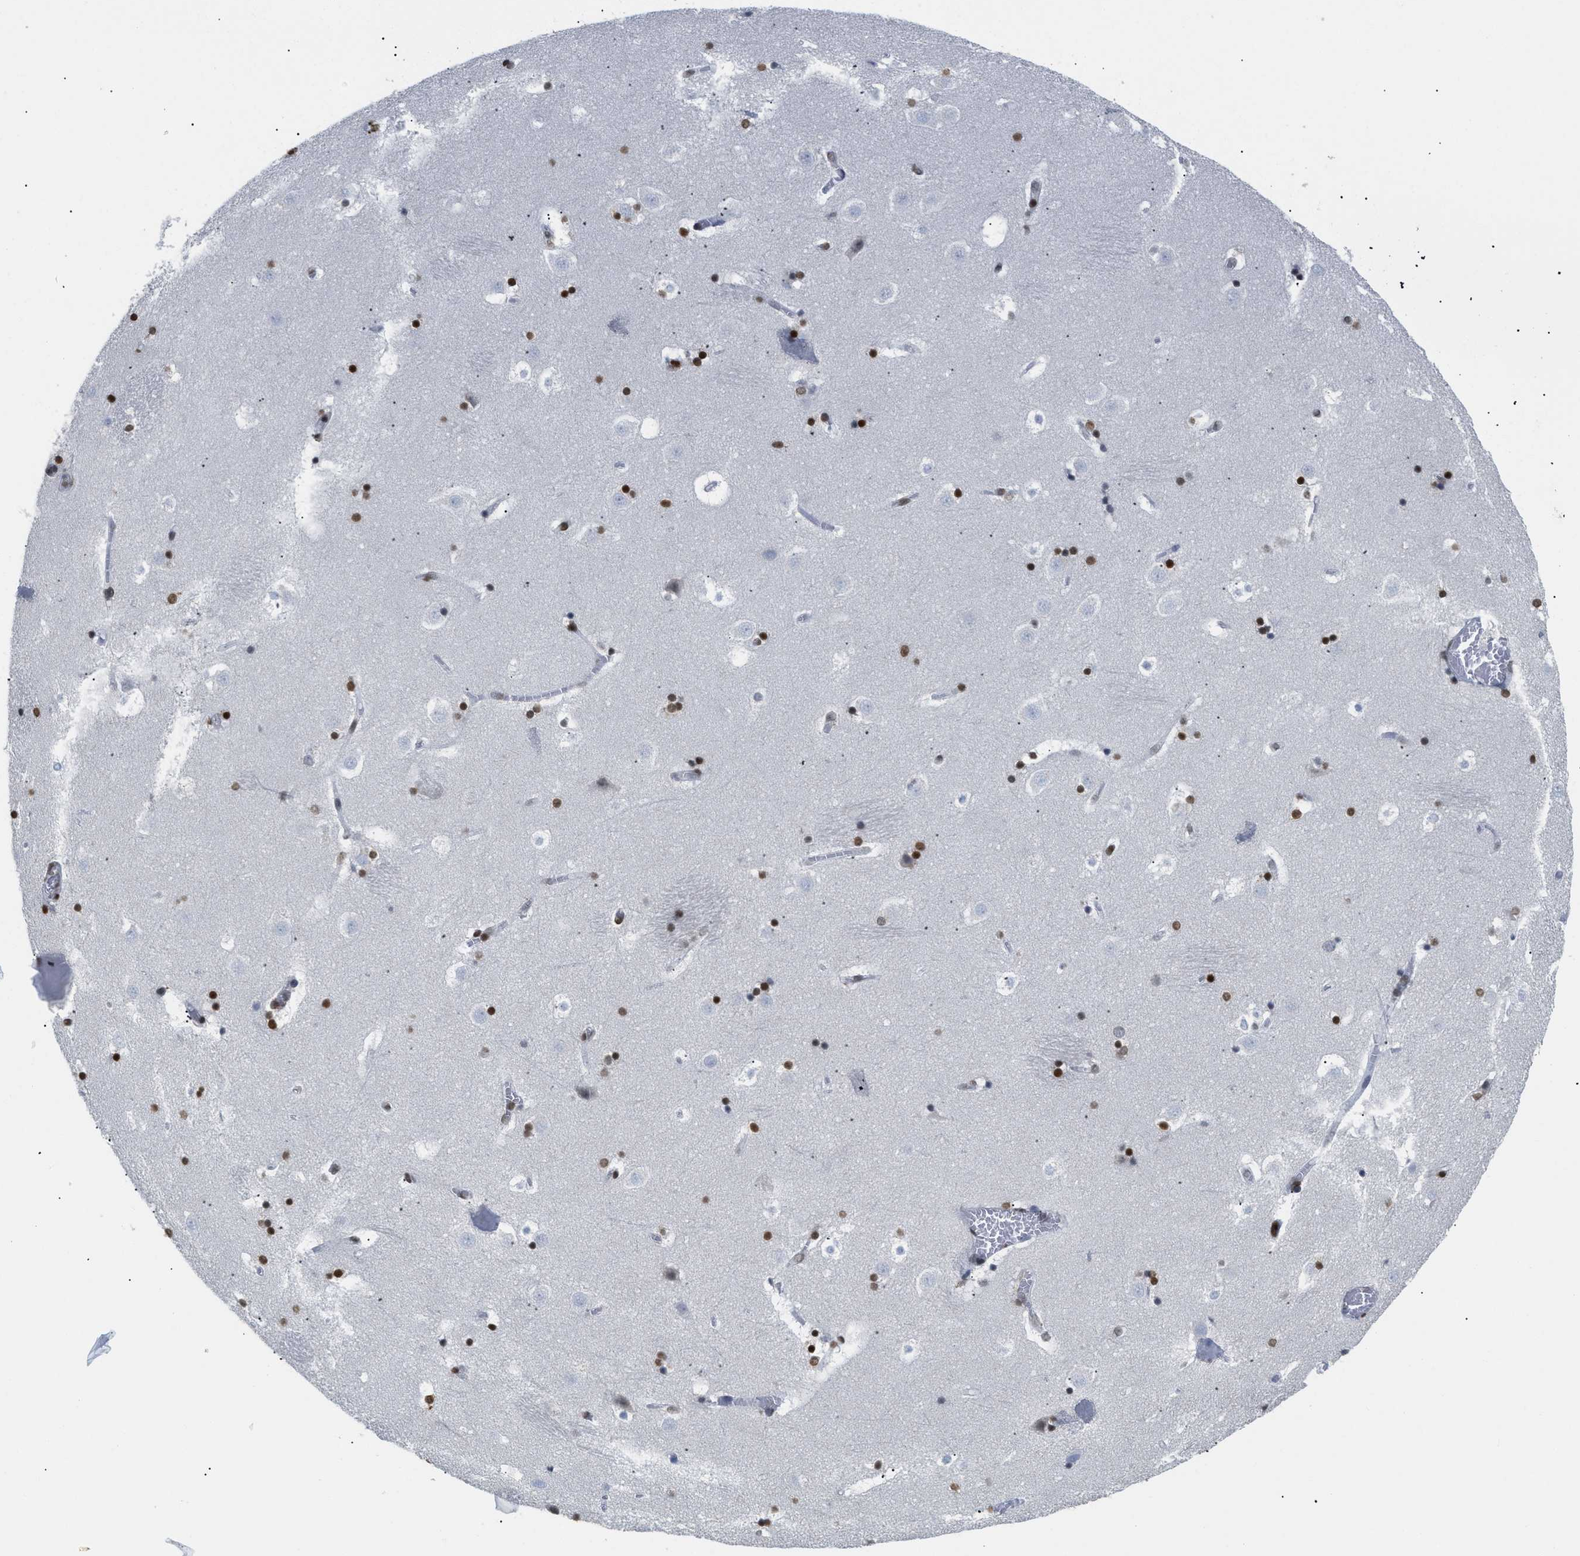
{"staining": {"intensity": "strong", "quantity": ">75%", "location": "nuclear"}, "tissue": "caudate", "cell_type": "Glial cells", "image_type": "normal", "snomed": [{"axis": "morphology", "description": "Normal tissue, NOS"}, {"axis": "topography", "description": "Lateral ventricle wall"}], "caption": "Immunohistochemical staining of unremarkable human caudate shows high levels of strong nuclear expression in approximately >75% of glial cells. (DAB IHC with brightfield microscopy, high magnification).", "gene": "HMGN2", "patient": {"sex": "male", "age": 45}}